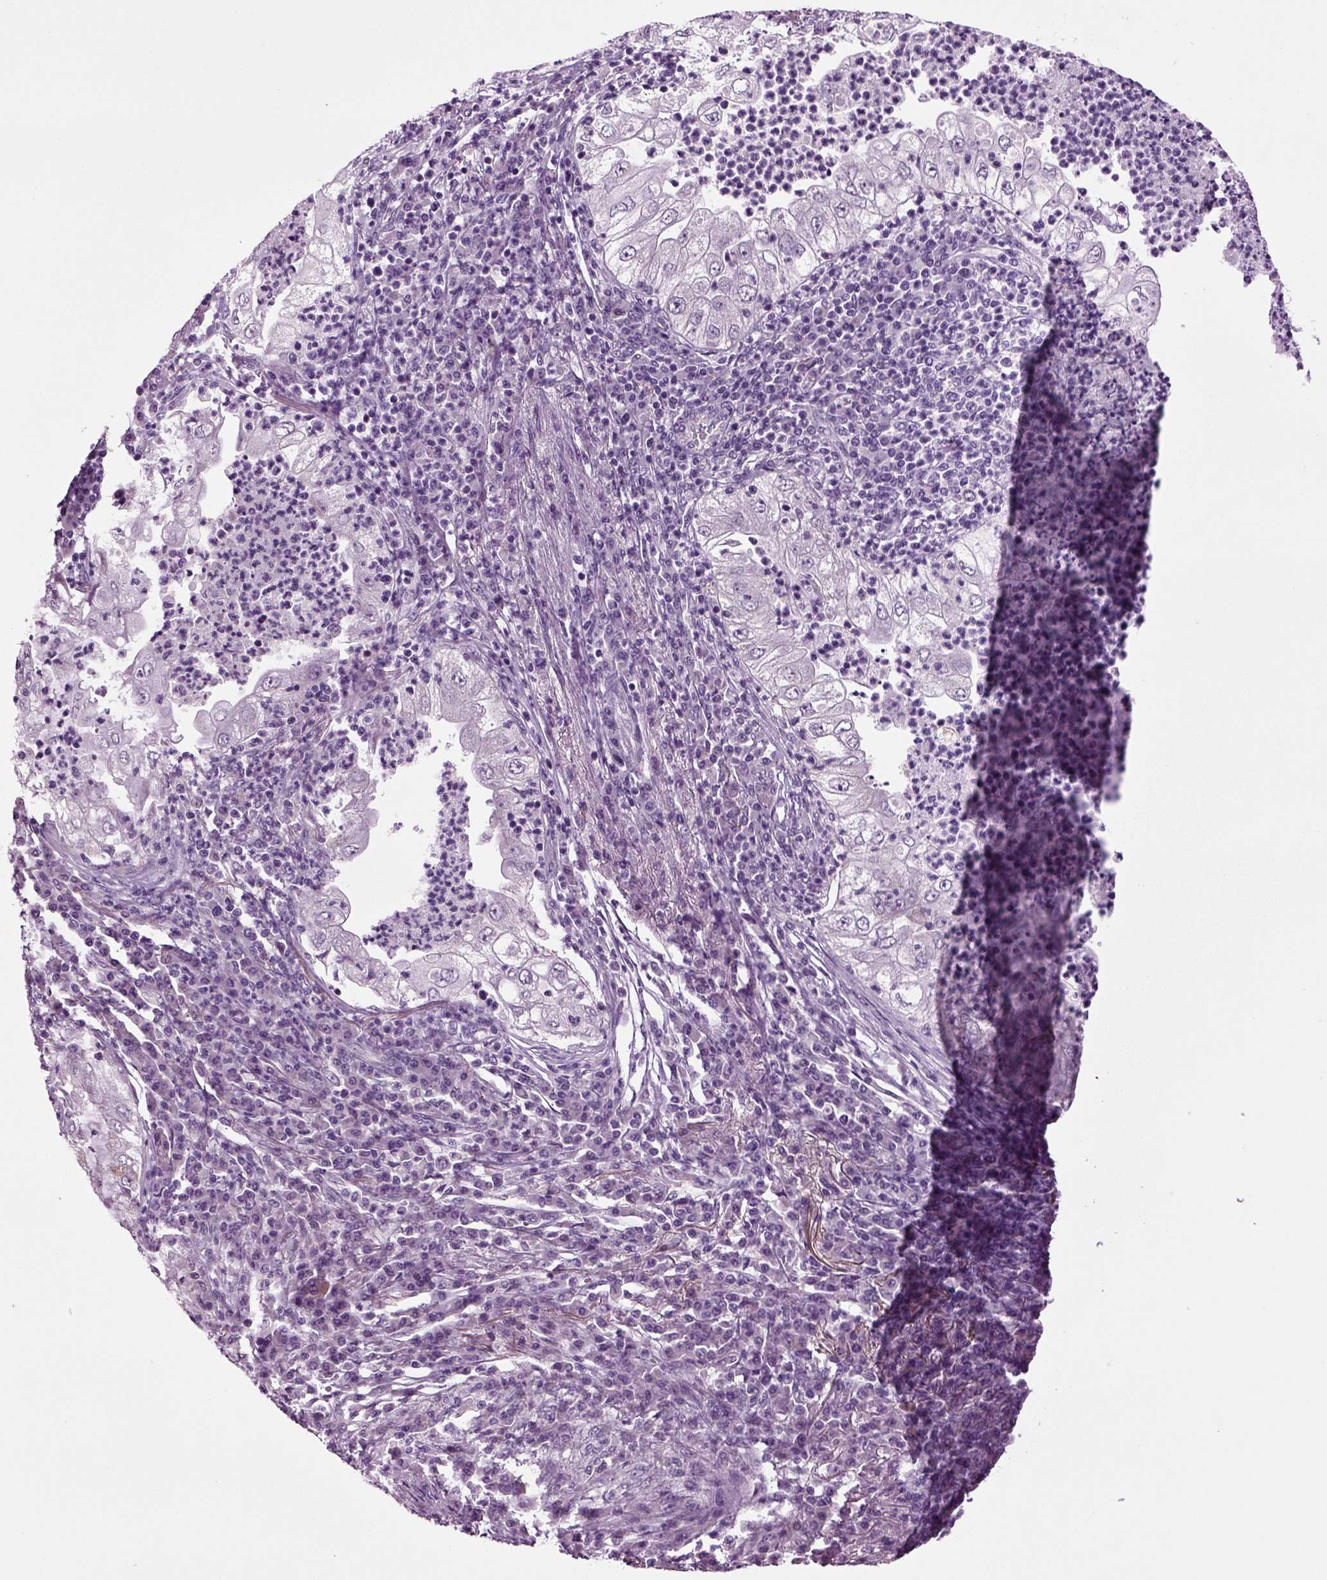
{"staining": {"intensity": "negative", "quantity": "none", "location": "none"}, "tissue": "lung cancer", "cell_type": "Tumor cells", "image_type": "cancer", "snomed": [{"axis": "morphology", "description": "Adenocarcinoma, NOS"}, {"axis": "topography", "description": "Lung"}], "caption": "Immunohistochemical staining of human lung cancer (adenocarcinoma) shows no significant expression in tumor cells.", "gene": "PLCH2", "patient": {"sex": "female", "age": 73}}